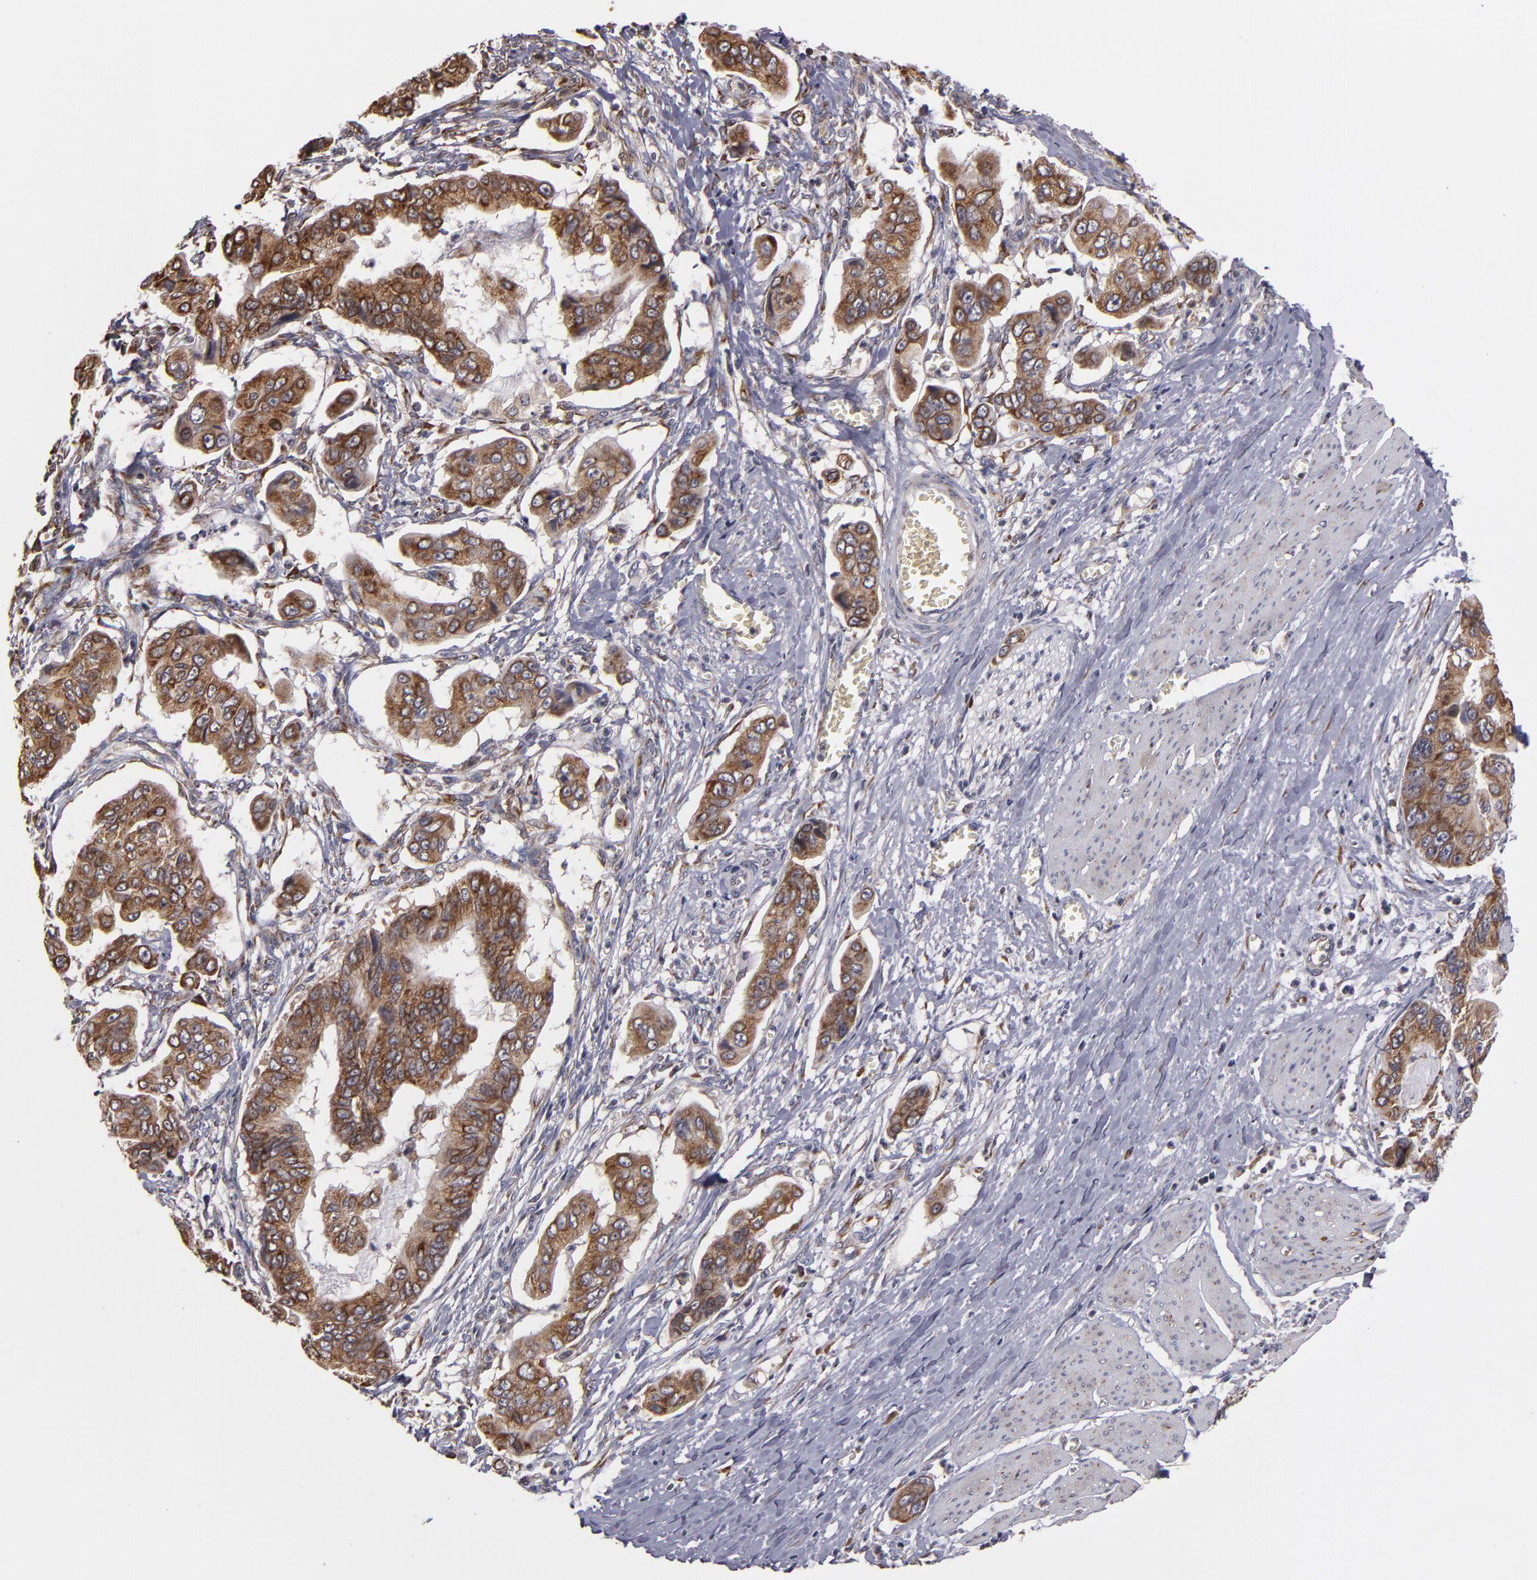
{"staining": {"intensity": "moderate", "quantity": ">75%", "location": "cytoplasmic/membranous"}, "tissue": "stomach cancer", "cell_type": "Tumor cells", "image_type": "cancer", "snomed": [{"axis": "morphology", "description": "Adenocarcinoma, NOS"}, {"axis": "topography", "description": "Stomach, upper"}], "caption": "Immunohistochemistry of human stomach adenocarcinoma exhibits medium levels of moderate cytoplasmic/membranous positivity in approximately >75% of tumor cells. Immunohistochemistry (ihc) stains the protein in brown and the nuclei are stained blue.", "gene": "CASP1", "patient": {"sex": "male", "age": 80}}